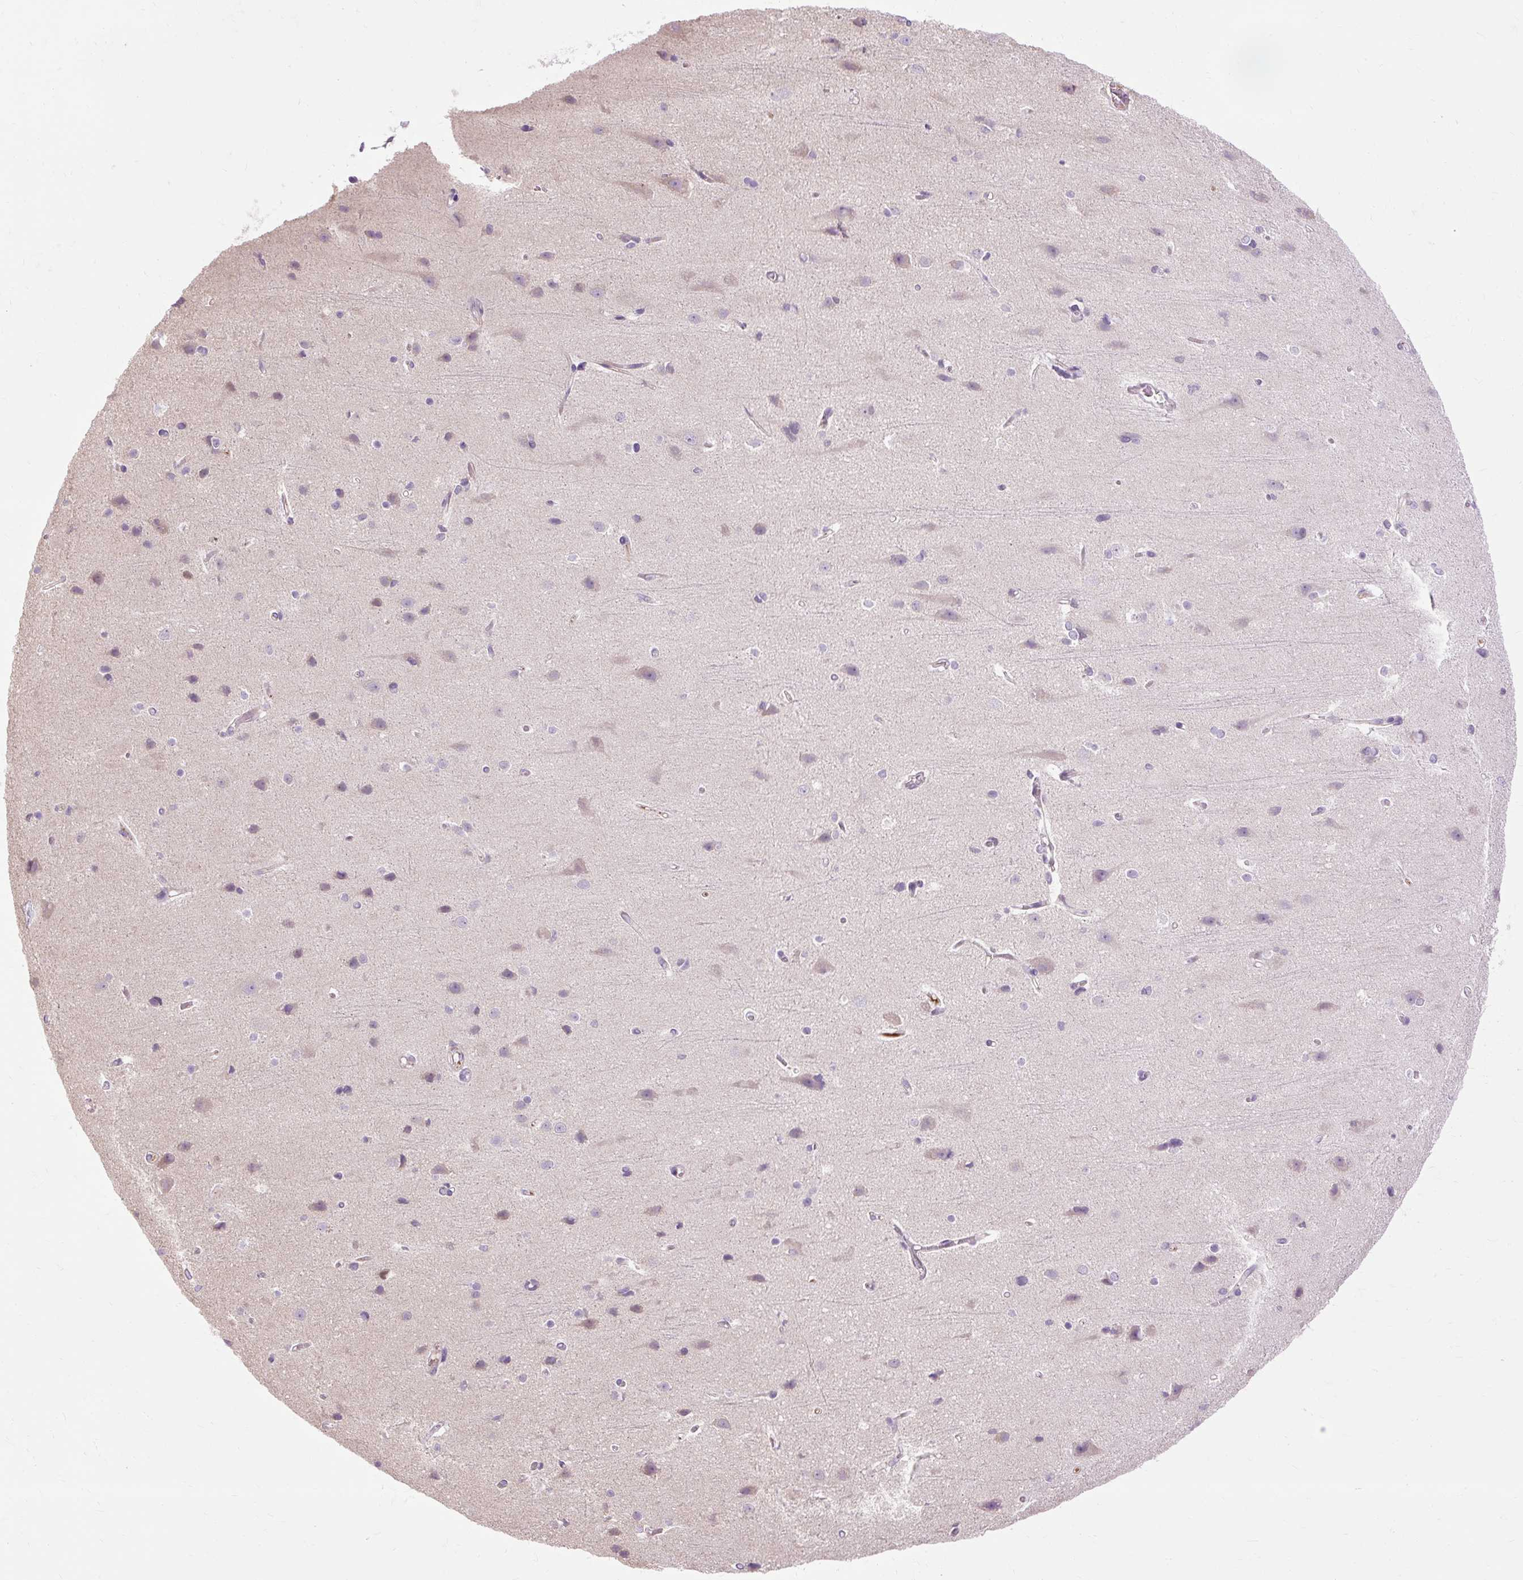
{"staining": {"intensity": "negative", "quantity": "none", "location": "none"}, "tissue": "cerebral cortex", "cell_type": "Endothelial cells", "image_type": "normal", "snomed": [{"axis": "morphology", "description": "Normal tissue, NOS"}, {"axis": "topography", "description": "Cerebral cortex"}], "caption": "DAB immunohistochemical staining of unremarkable cerebral cortex shows no significant staining in endothelial cells. (Brightfield microscopy of DAB (3,3'-diaminobenzidine) immunohistochemistry at high magnification).", "gene": "ARRDC2", "patient": {"sex": "male", "age": 37}}